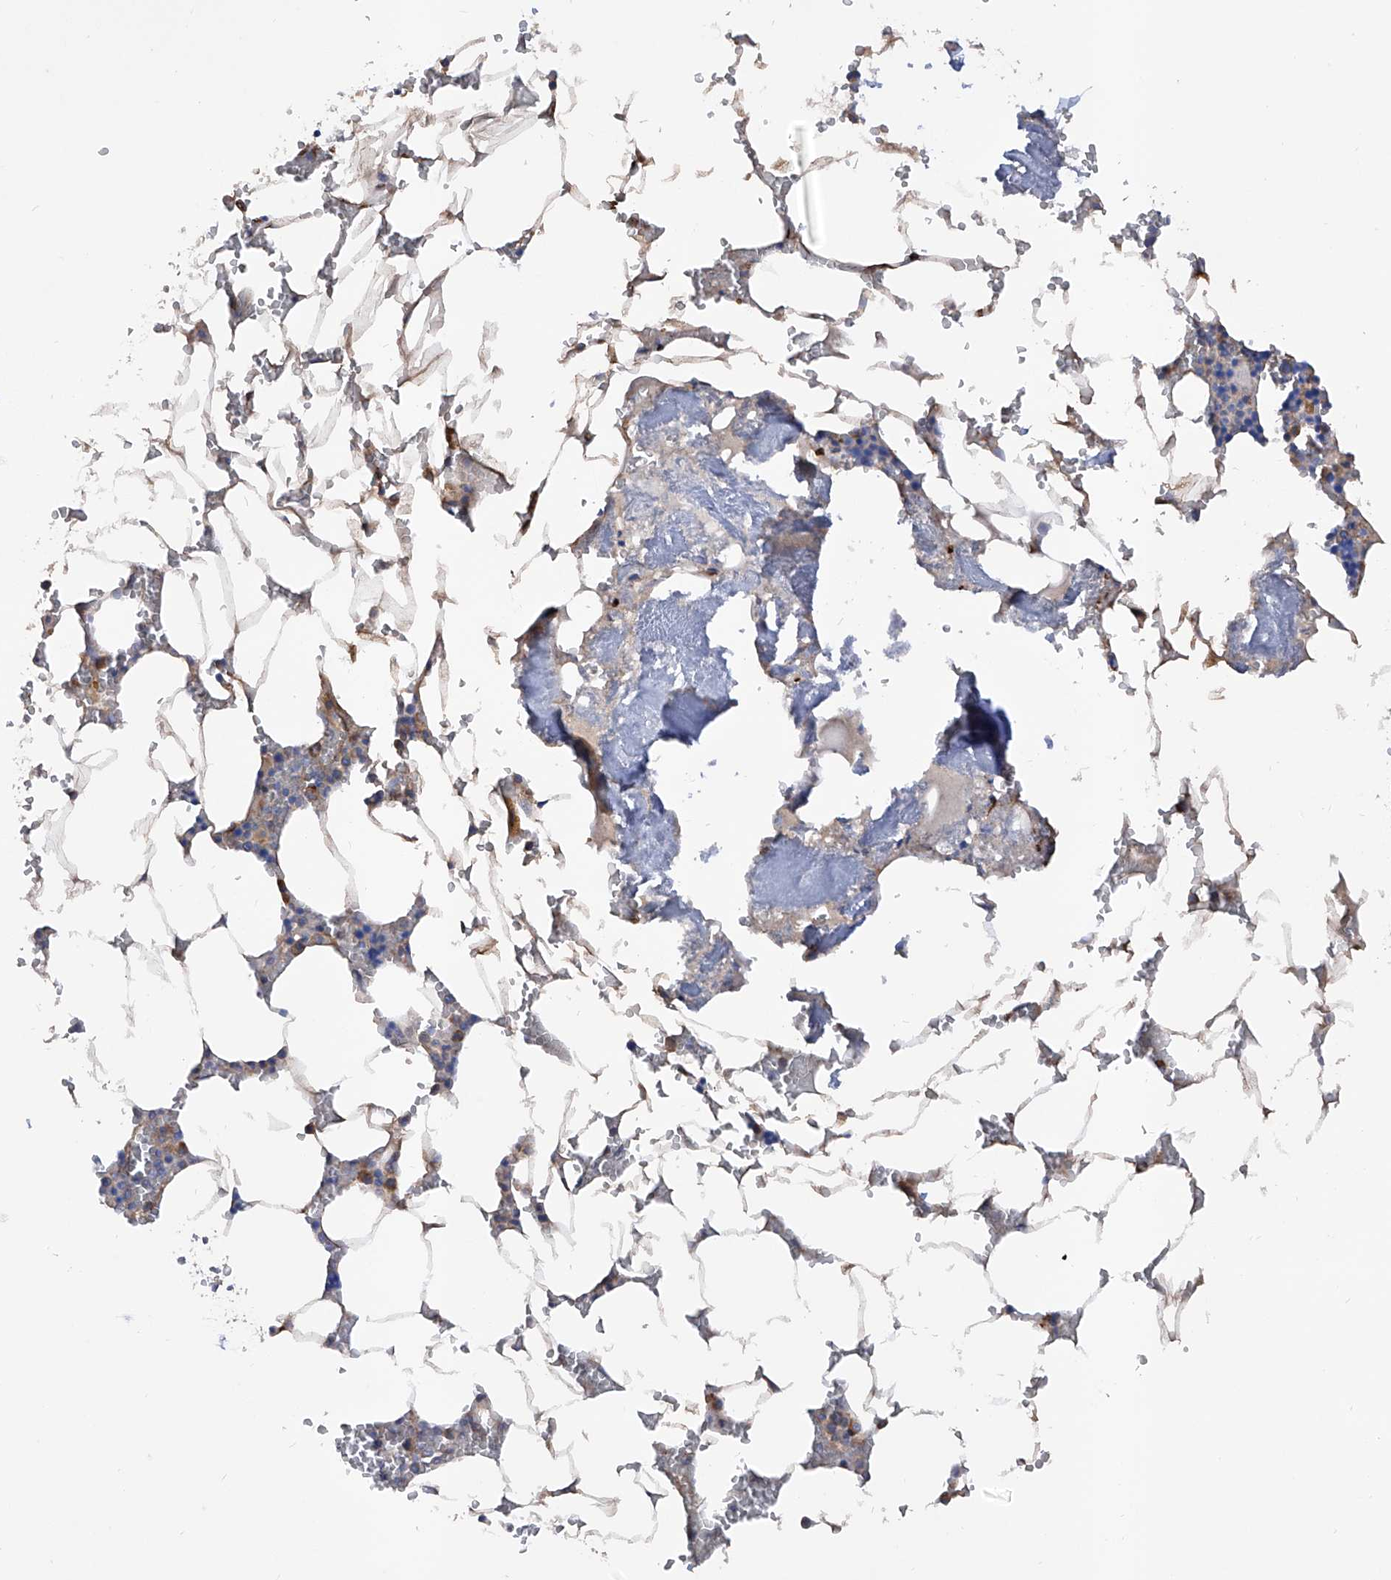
{"staining": {"intensity": "moderate", "quantity": "<25%", "location": "cytoplasmic/membranous"}, "tissue": "bone marrow", "cell_type": "Hematopoietic cells", "image_type": "normal", "snomed": [{"axis": "morphology", "description": "Normal tissue, NOS"}, {"axis": "topography", "description": "Bone marrow"}], "caption": "Protein analysis of normal bone marrow exhibits moderate cytoplasmic/membranous positivity in approximately <25% of hematopoietic cells.", "gene": "INPP5B", "patient": {"sex": "male", "age": 70}}